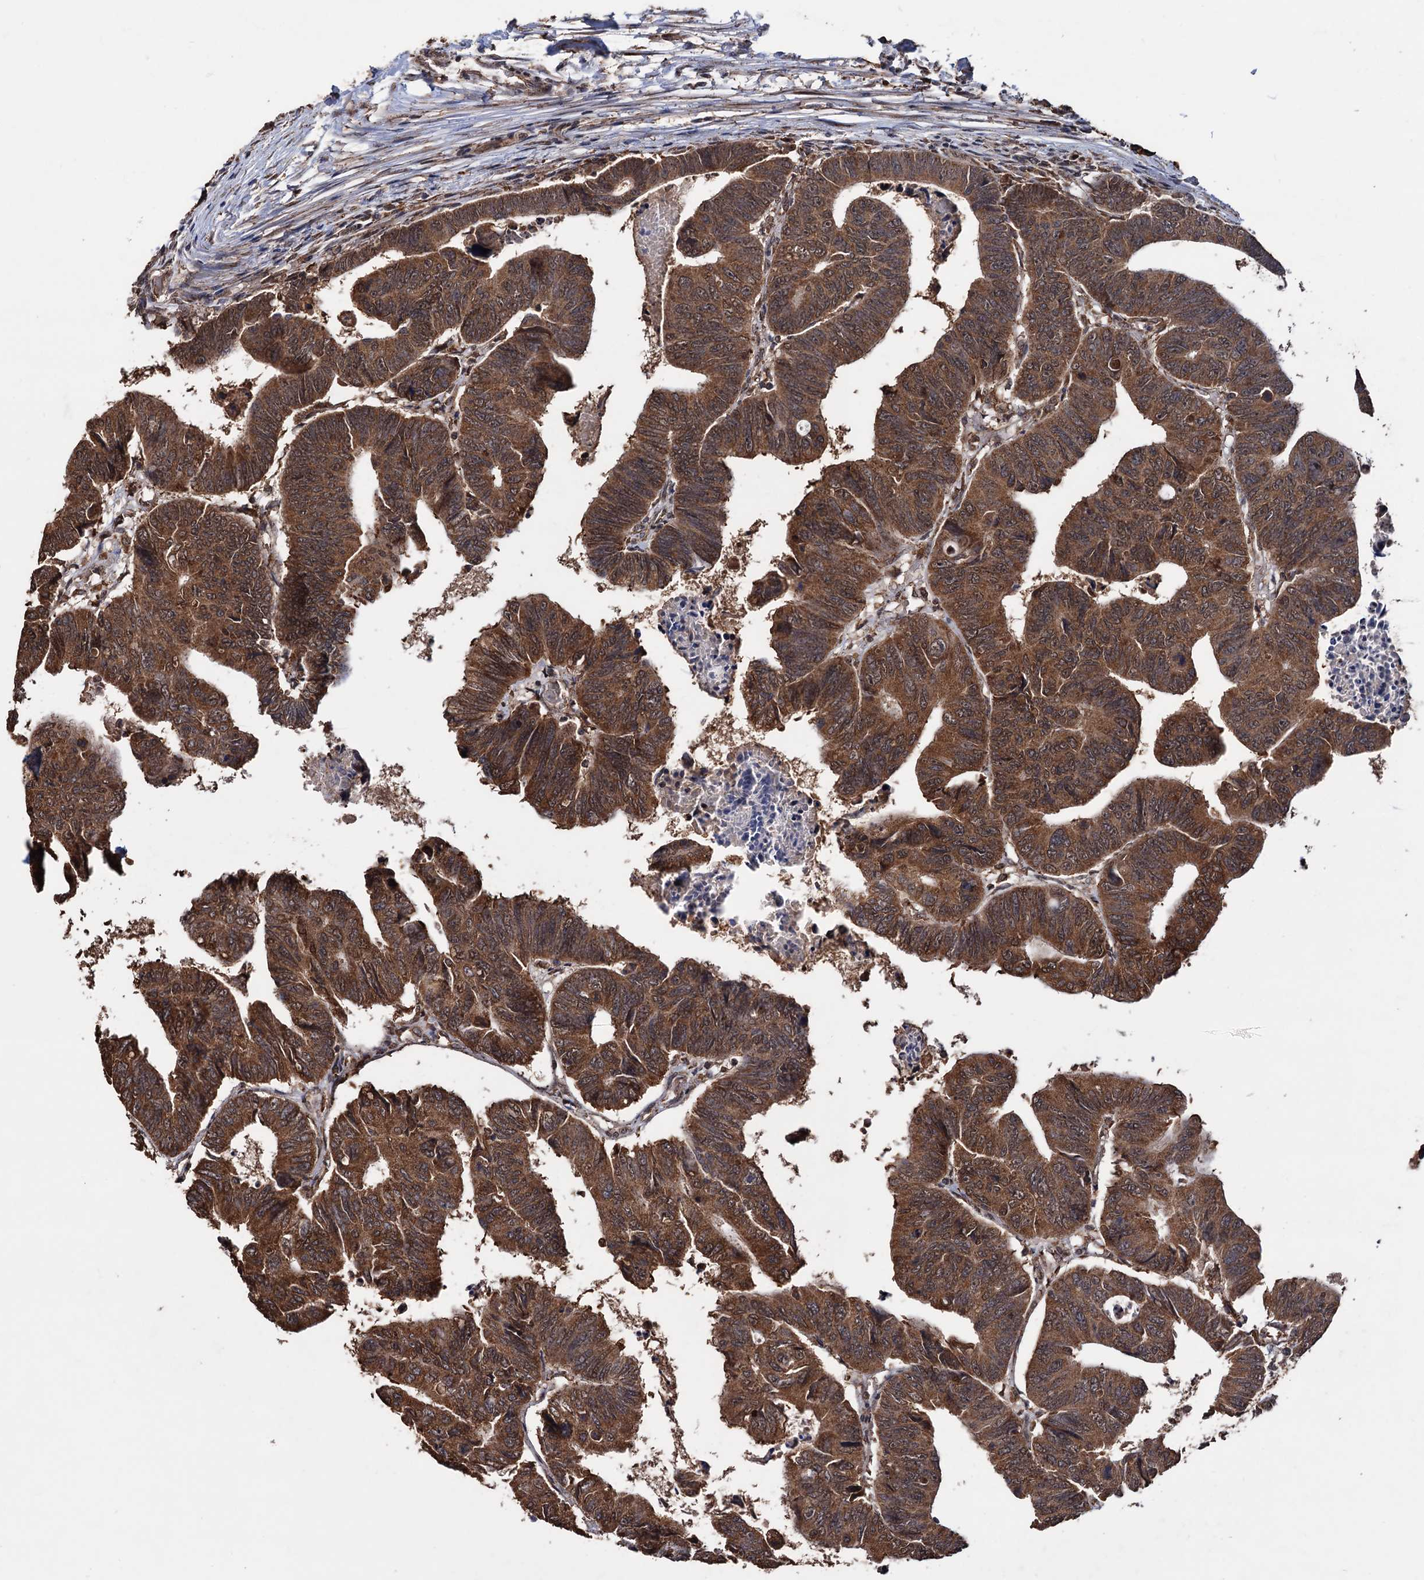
{"staining": {"intensity": "moderate", "quantity": ">75%", "location": "cytoplasmic/membranous,nuclear"}, "tissue": "colorectal cancer", "cell_type": "Tumor cells", "image_type": "cancer", "snomed": [{"axis": "morphology", "description": "Adenocarcinoma, NOS"}, {"axis": "topography", "description": "Rectum"}], "caption": "Colorectal cancer (adenocarcinoma) was stained to show a protein in brown. There is medium levels of moderate cytoplasmic/membranous and nuclear staining in about >75% of tumor cells.", "gene": "TBC1D12", "patient": {"sex": "female", "age": 65}}